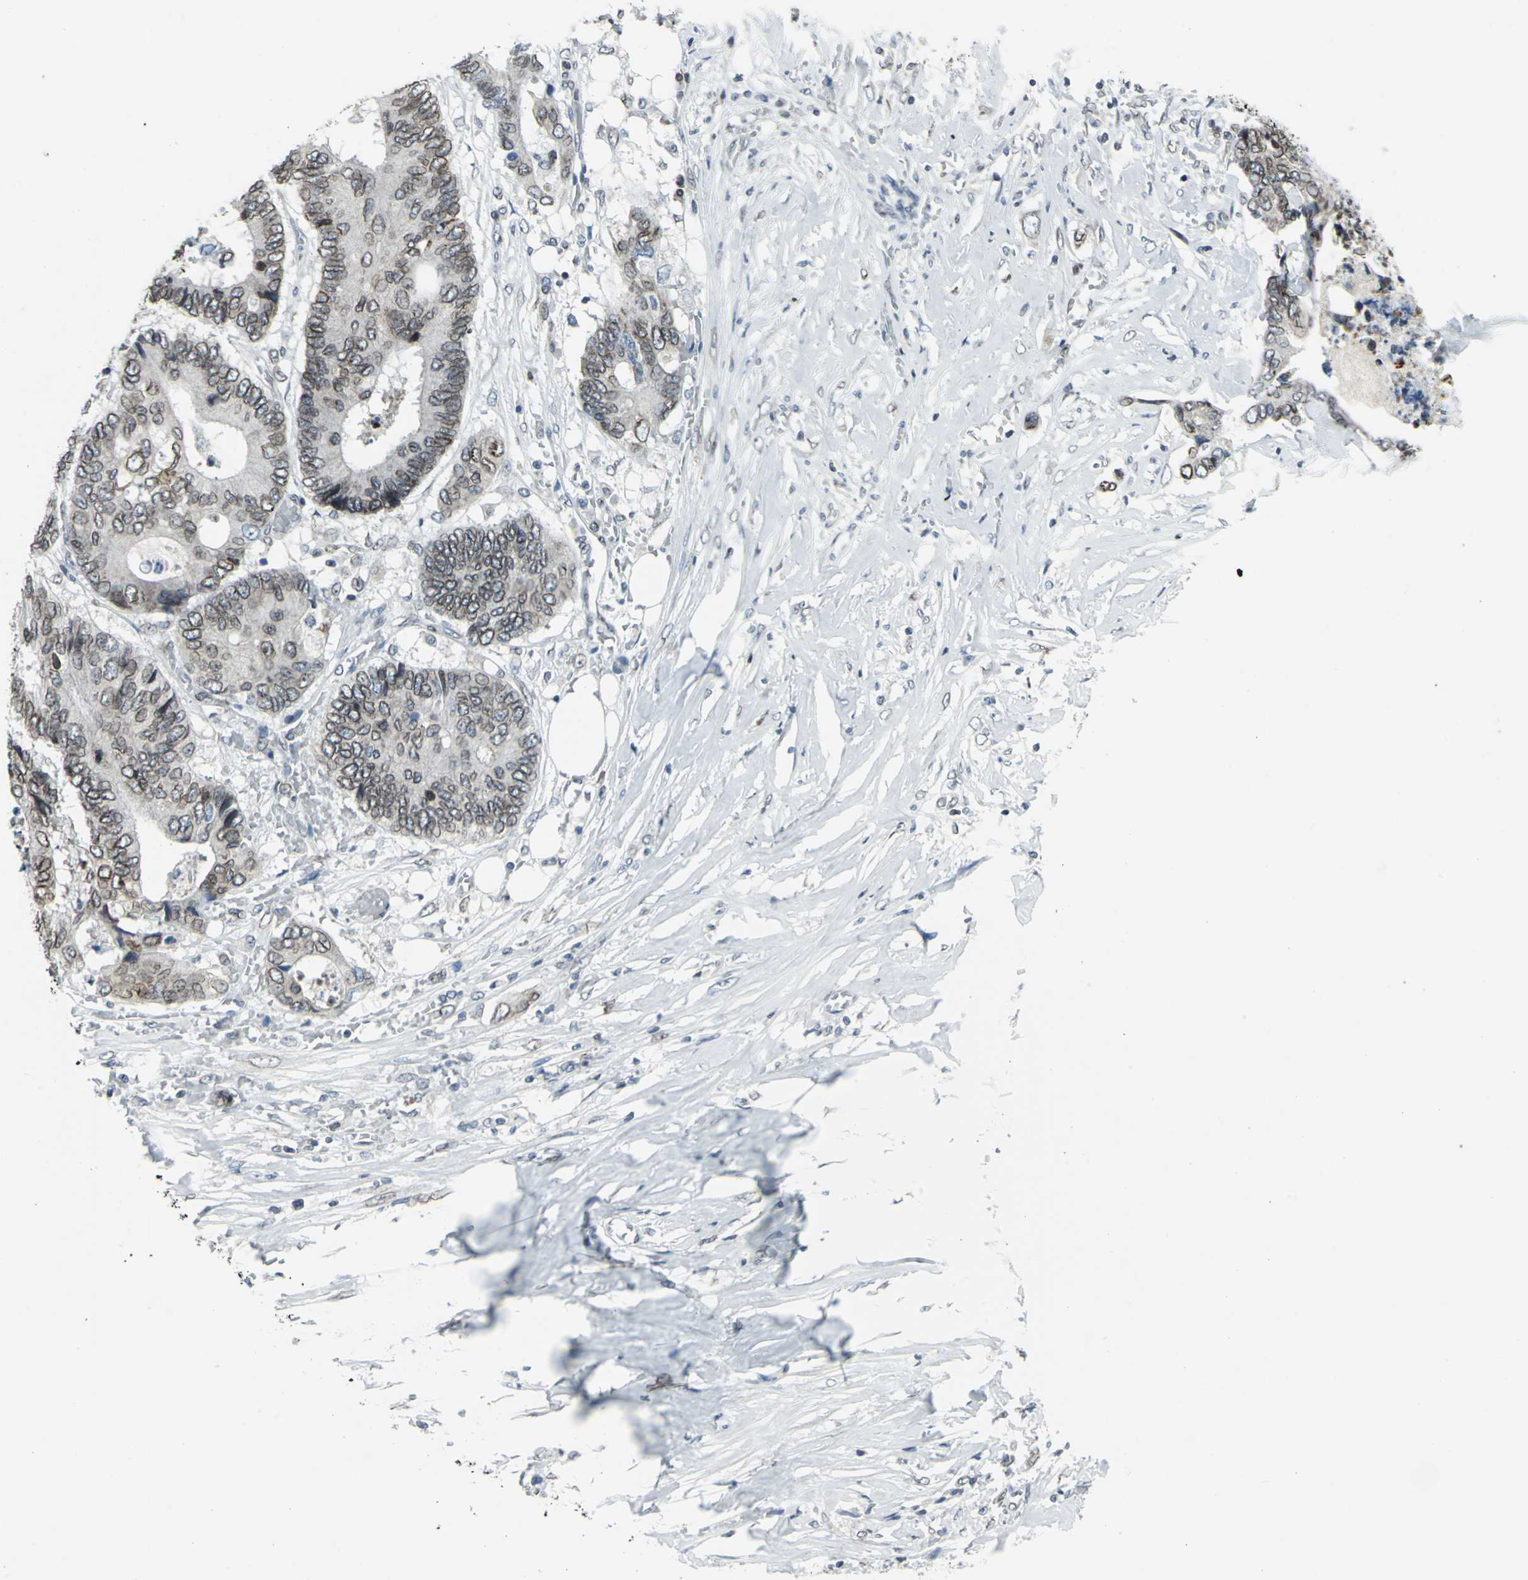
{"staining": {"intensity": "moderate", "quantity": ">75%", "location": "cytoplasmic/membranous,nuclear"}, "tissue": "colorectal cancer", "cell_type": "Tumor cells", "image_type": "cancer", "snomed": [{"axis": "morphology", "description": "Adenocarcinoma, NOS"}, {"axis": "topography", "description": "Rectum"}], "caption": "Moderate cytoplasmic/membranous and nuclear staining is seen in about >75% of tumor cells in colorectal adenocarcinoma. Using DAB (brown) and hematoxylin (blue) stains, captured at high magnification using brightfield microscopy.", "gene": "SNUPN", "patient": {"sex": "male", "age": 55}}